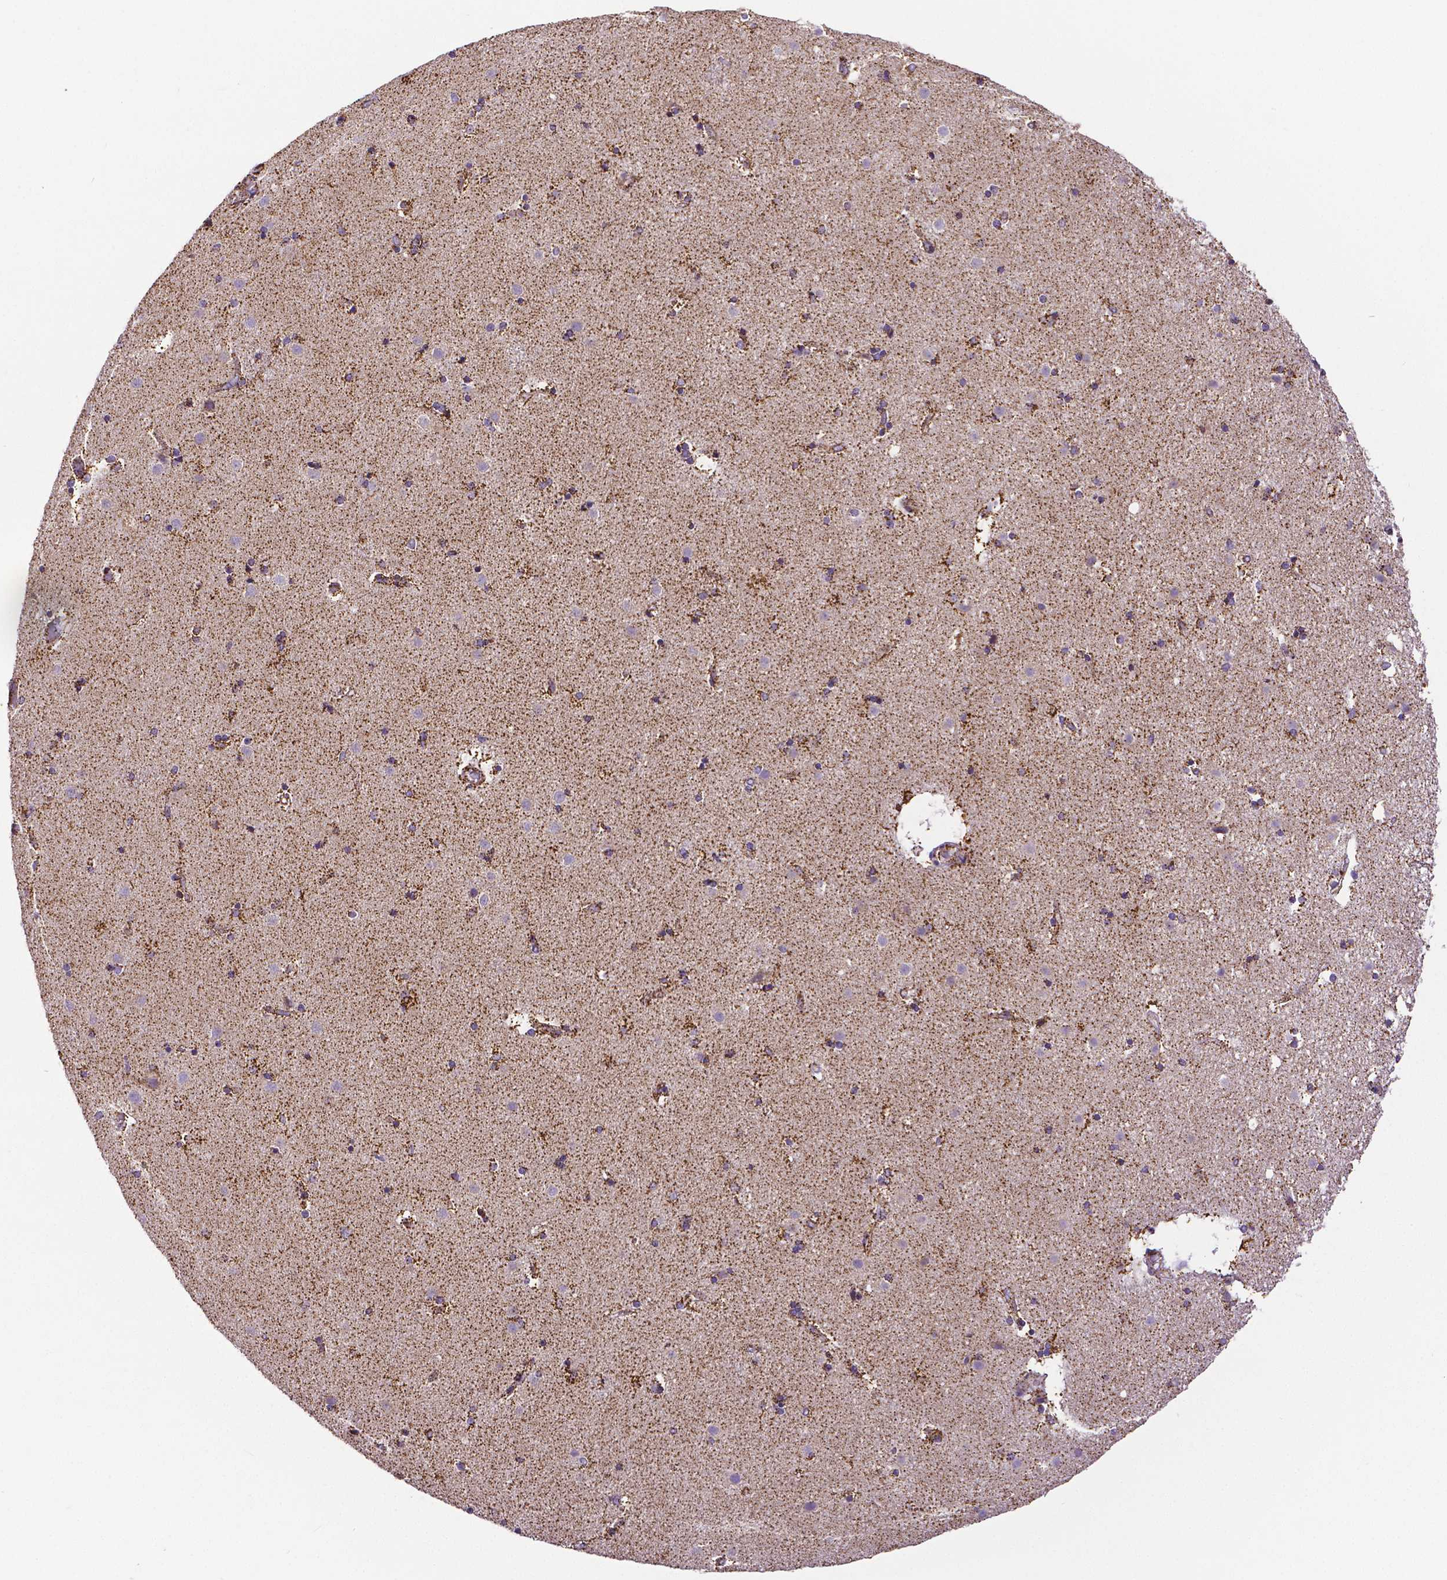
{"staining": {"intensity": "moderate", "quantity": "<25%", "location": "cytoplasmic/membranous"}, "tissue": "caudate", "cell_type": "Glial cells", "image_type": "normal", "snomed": [{"axis": "morphology", "description": "Normal tissue, NOS"}, {"axis": "topography", "description": "Lateral ventricle wall"}], "caption": "IHC (DAB (3,3'-diaminobenzidine)) staining of normal human caudate displays moderate cytoplasmic/membranous protein positivity in approximately <25% of glial cells.", "gene": "MACC1", "patient": {"sex": "female", "age": 71}}